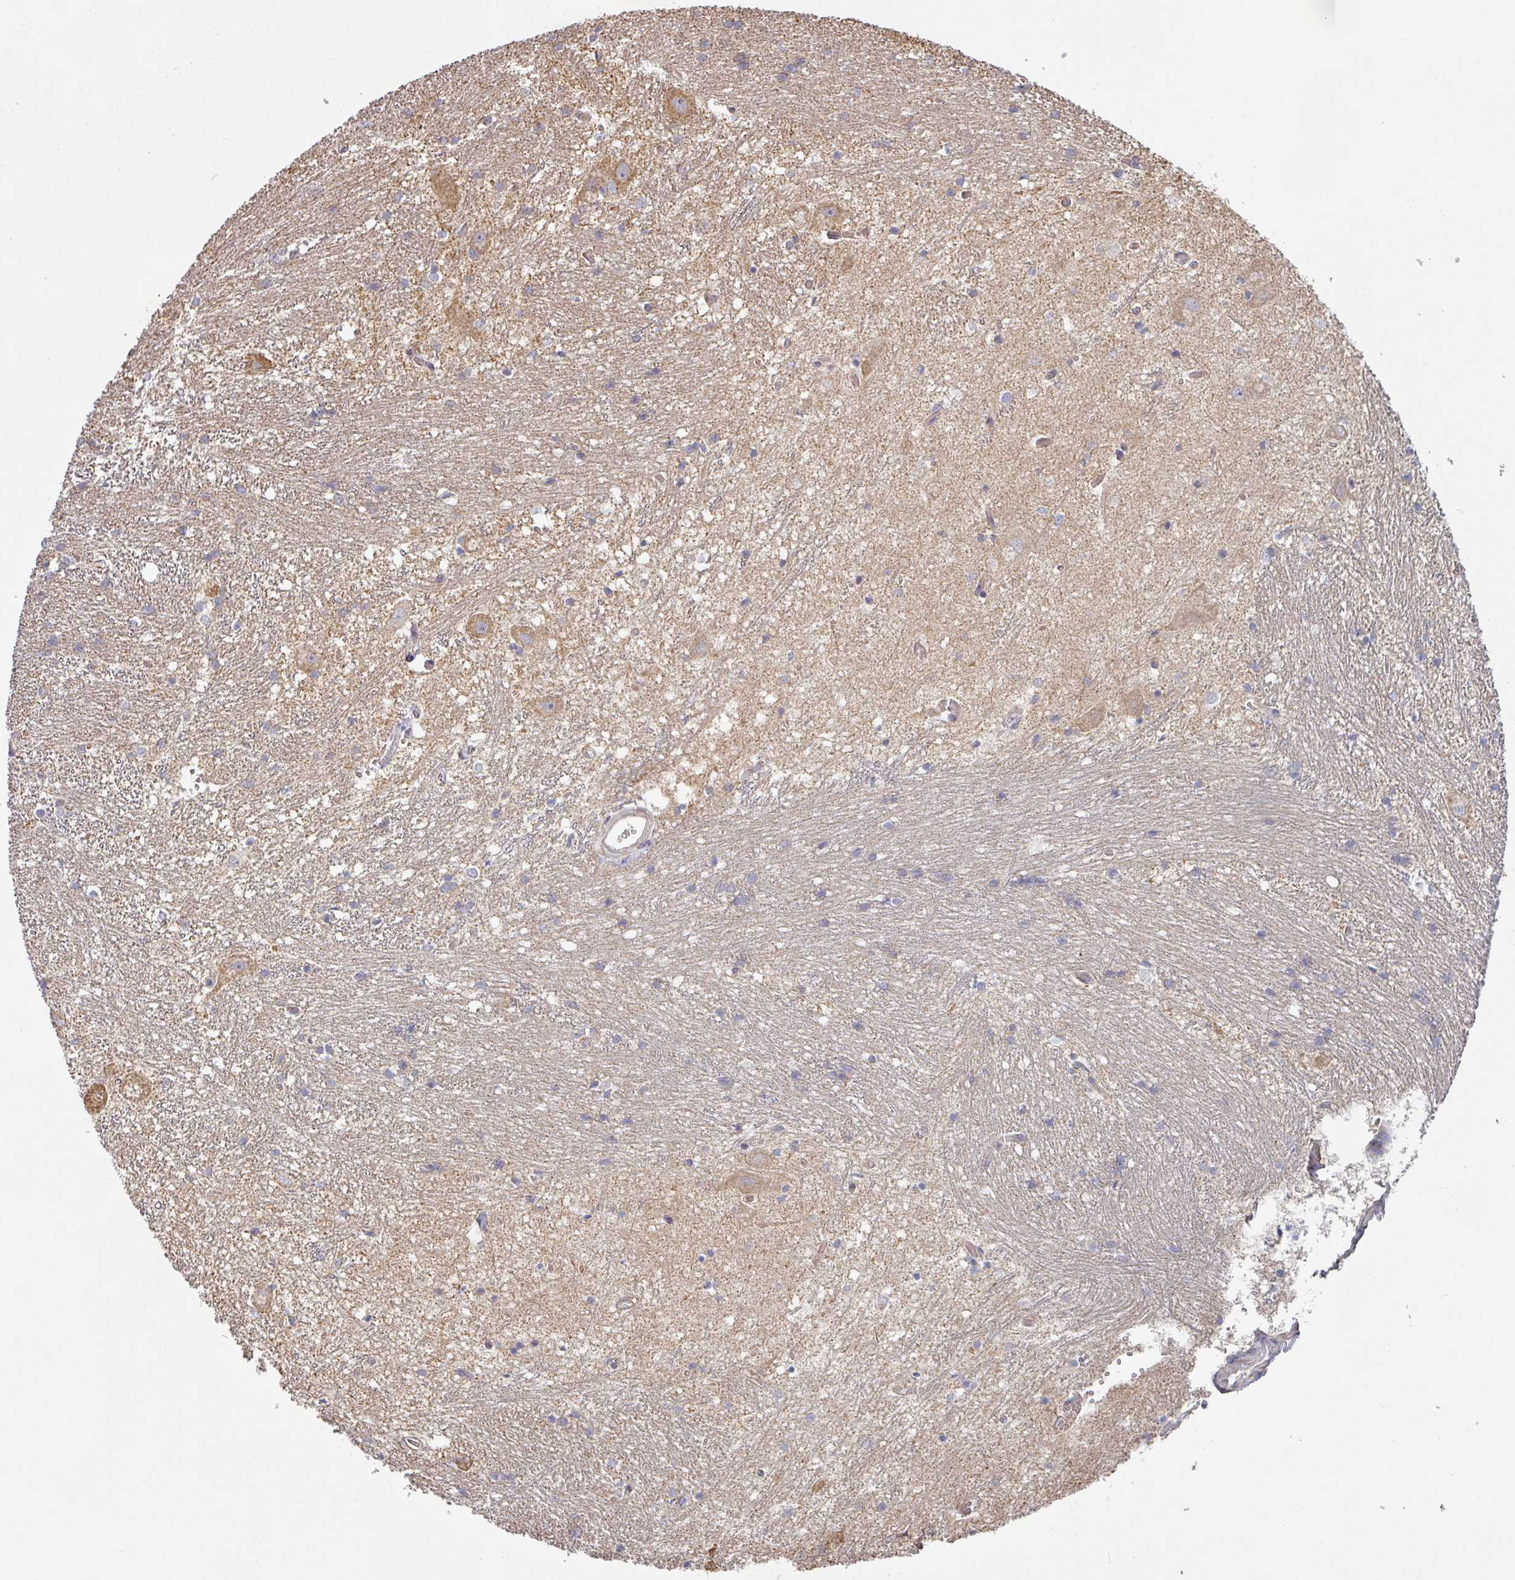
{"staining": {"intensity": "negative", "quantity": "none", "location": "none"}, "tissue": "caudate", "cell_type": "Glial cells", "image_type": "normal", "snomed": [{"axis": "morphology", "description": "Normal tissue, NOS"}, {"axis": "topography", "description": "Lateral ventricle wall"}], "caption": "Immunohistochemistry micrograph of normal human caudate stained for a protein (brown), which shows no staining in glial cells. (DAB immunohistochemistry visualized using brightfield microscopy, high magnification).", "gene": "PLEKHJ1", "patient": {"sex": "male", "age": 37}}